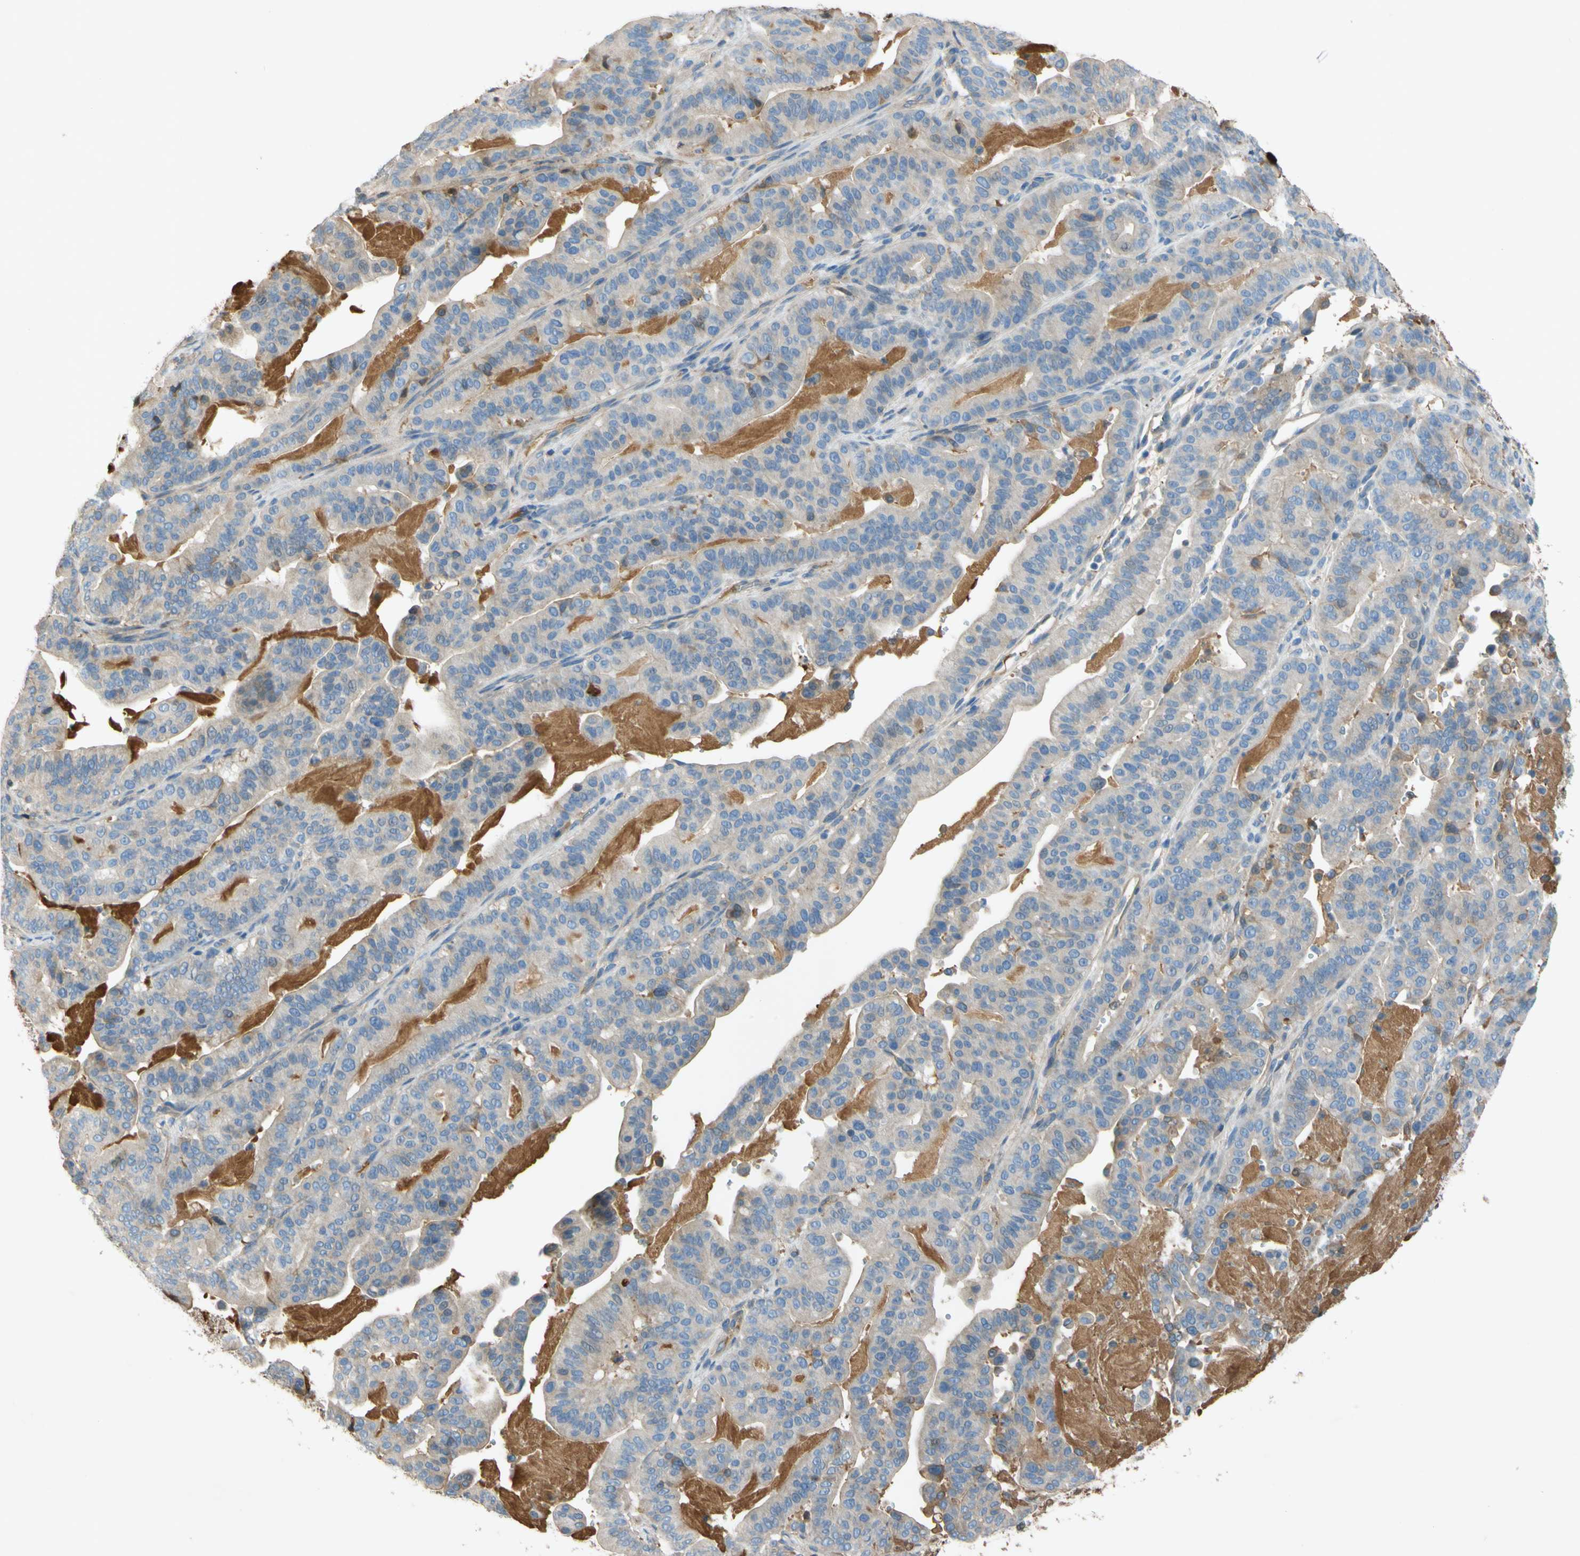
{"staining": {"intensity": "weak", "quantity": ">75%", "location": "cytoplasmic/membranous"}, "tissue": "pancreatic cancer", "cell_type": "Tumor cells", "image_type": "cancer", "snomed": [{"axis": "morphology", "description": "Adenocarcinoma, NOS"}, {"axis": "topography", "description": "Pancreas"}], "caption": "The immunohistochemical stain labels weak cytoplasmic/membranous staining in tumor cells of pancreatic cancer (adenocarcinoma) tissue.", "gene": "TIMP2", "patient": {"sex": "male", "age": 63}}